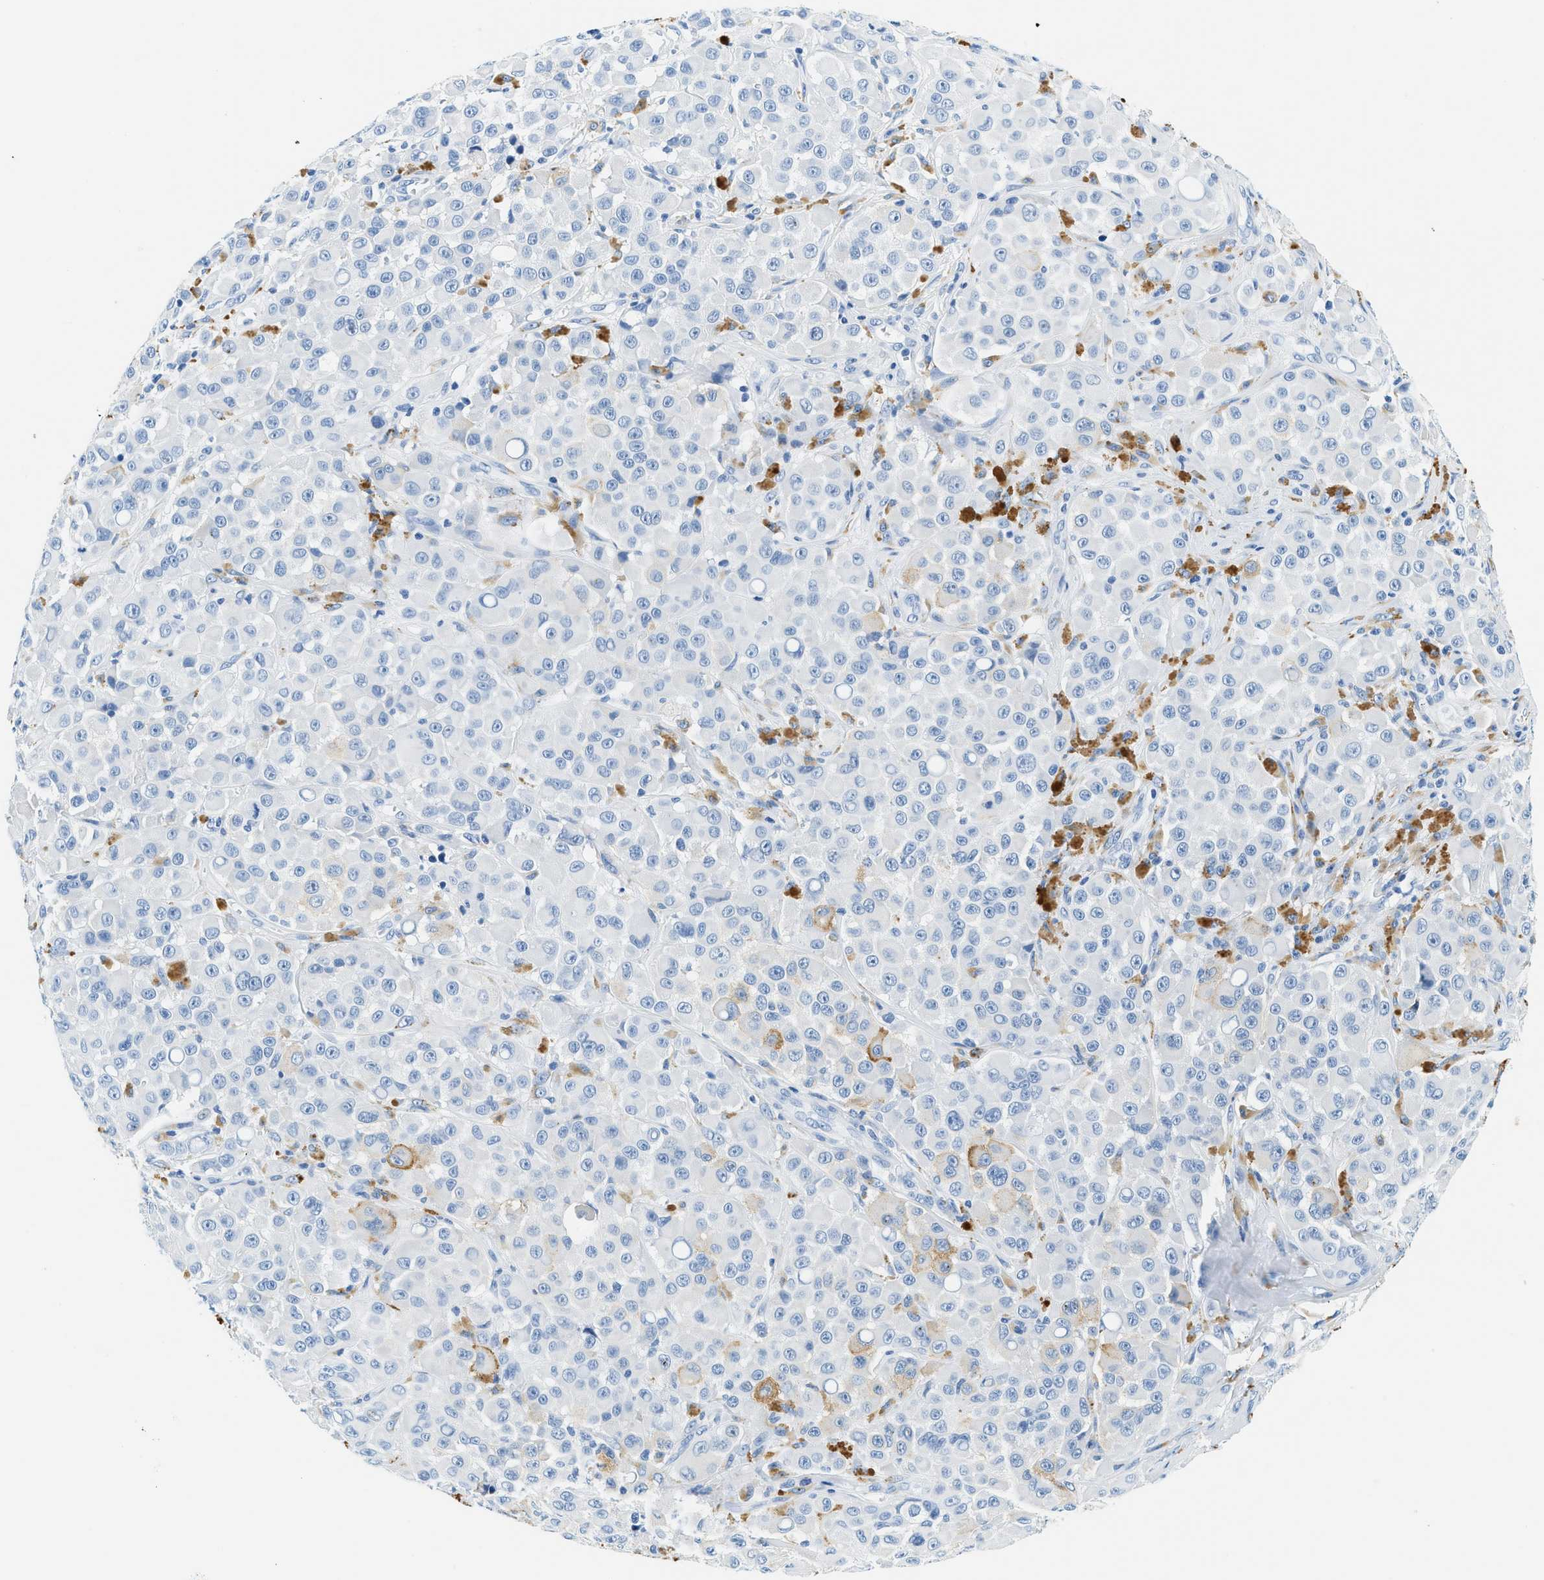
{"staining": {"intensity": "negative", "quantity": "none", "location": "none"}, "tissue": "melanoma", "cell_type": "Tumor cells", "image_type": "cancer", "snomed": [{"axis": "morphology", "description": "Malignant melanoma, NOS"}, {"axis": "topography", "description": "Skin"}], "caption": "High magnification brightfield microscopy of malignant melanoma stained with DAB (brown) and counterstained with hematoxylin (blue): tumor cells show no significant expression.", "gene": "STXBP2", "patient": {"sex": "male", "age": 84}}